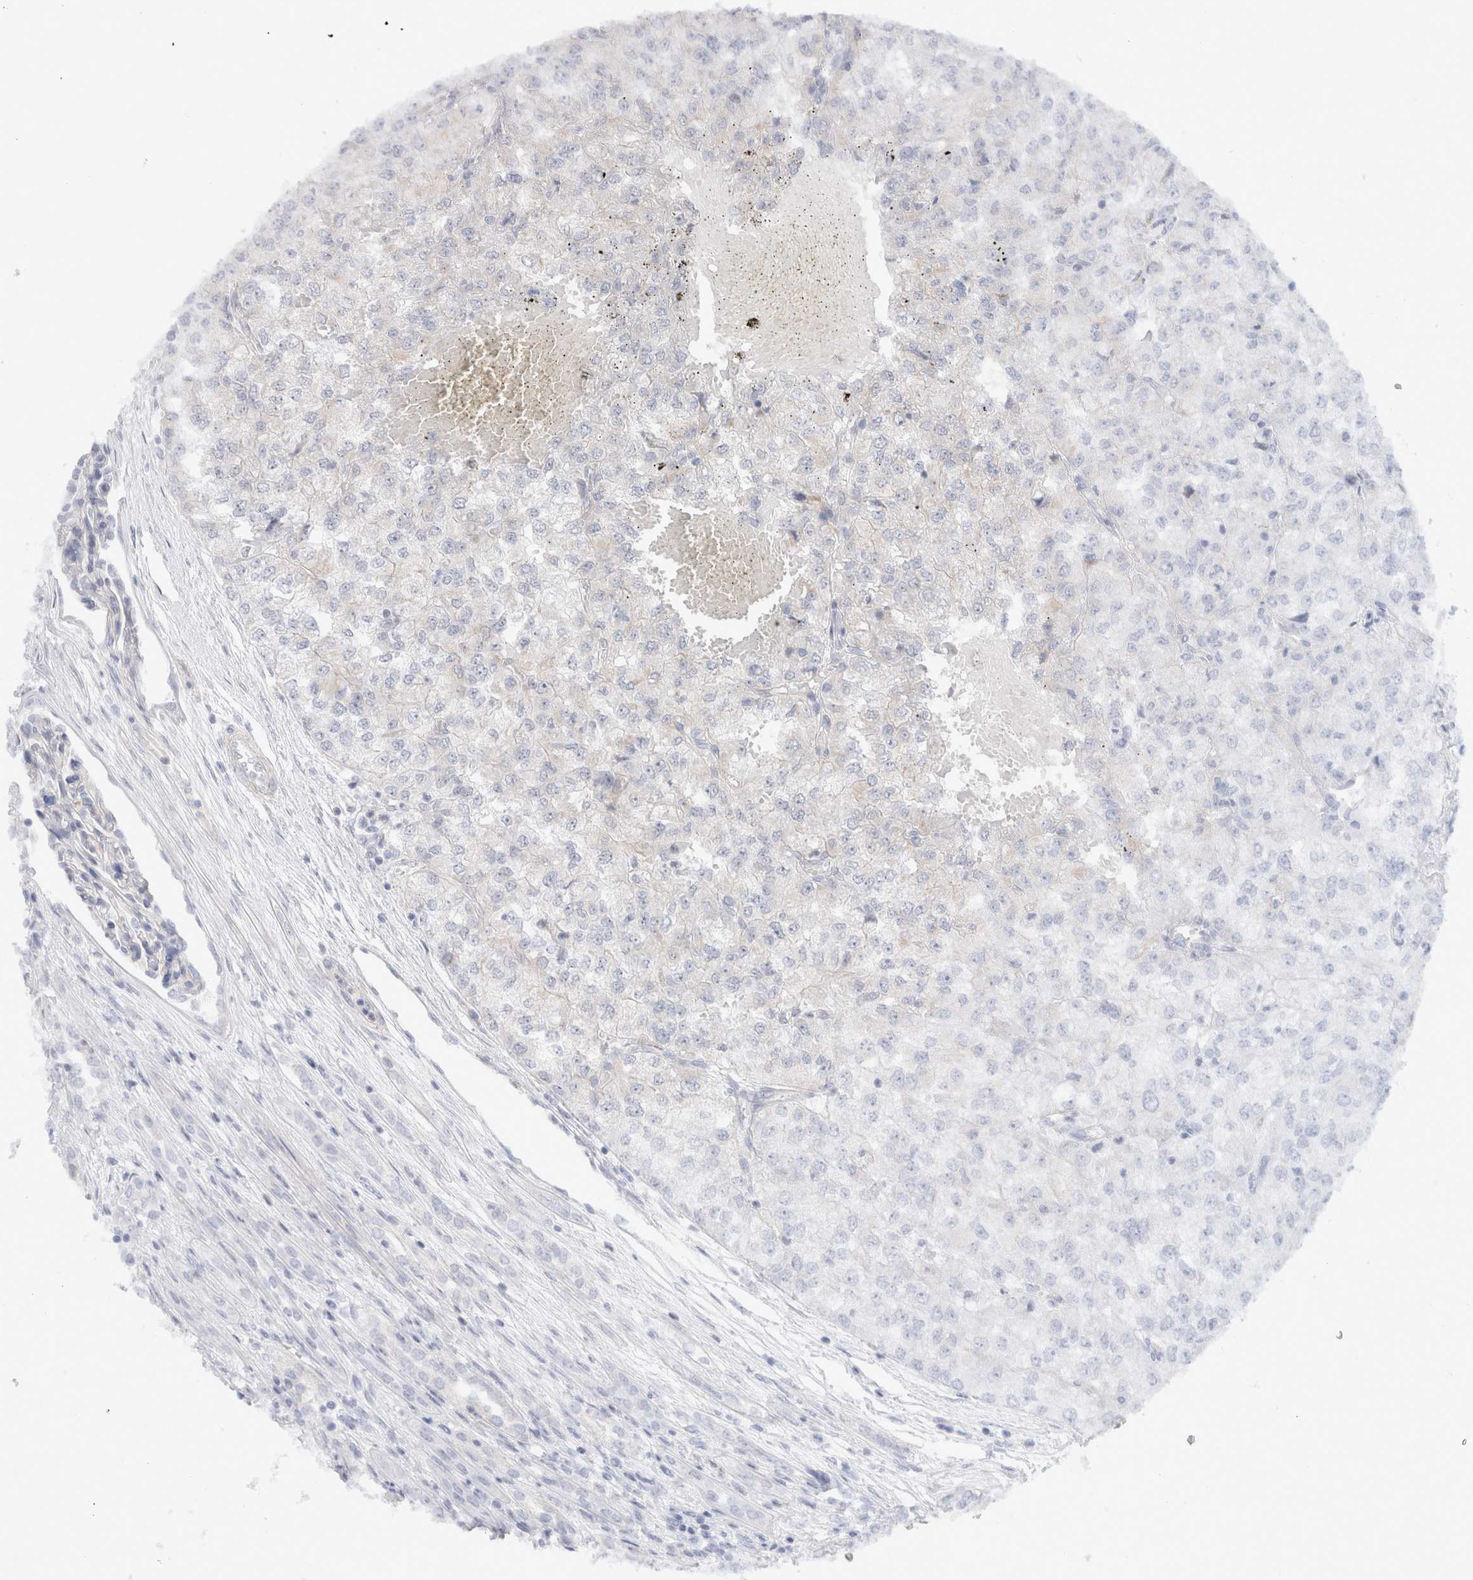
{"staining": {"intensity": "negative", "quantity": "none", "location": "none"}, "tissue": "renal cancer", "cell_type": "Tumor cells", "image_type": "cancer", "snomed": [{"axis": "morphology", "description": "Adenocarcinoma, NOS"}, {"axis": "topography", "description": "Kidney"}], "caption": "Tumor cells are negative for protein expression in human renal cancer.", "gene": "DMD", "patient": {"sex": "female", "age": 54}}